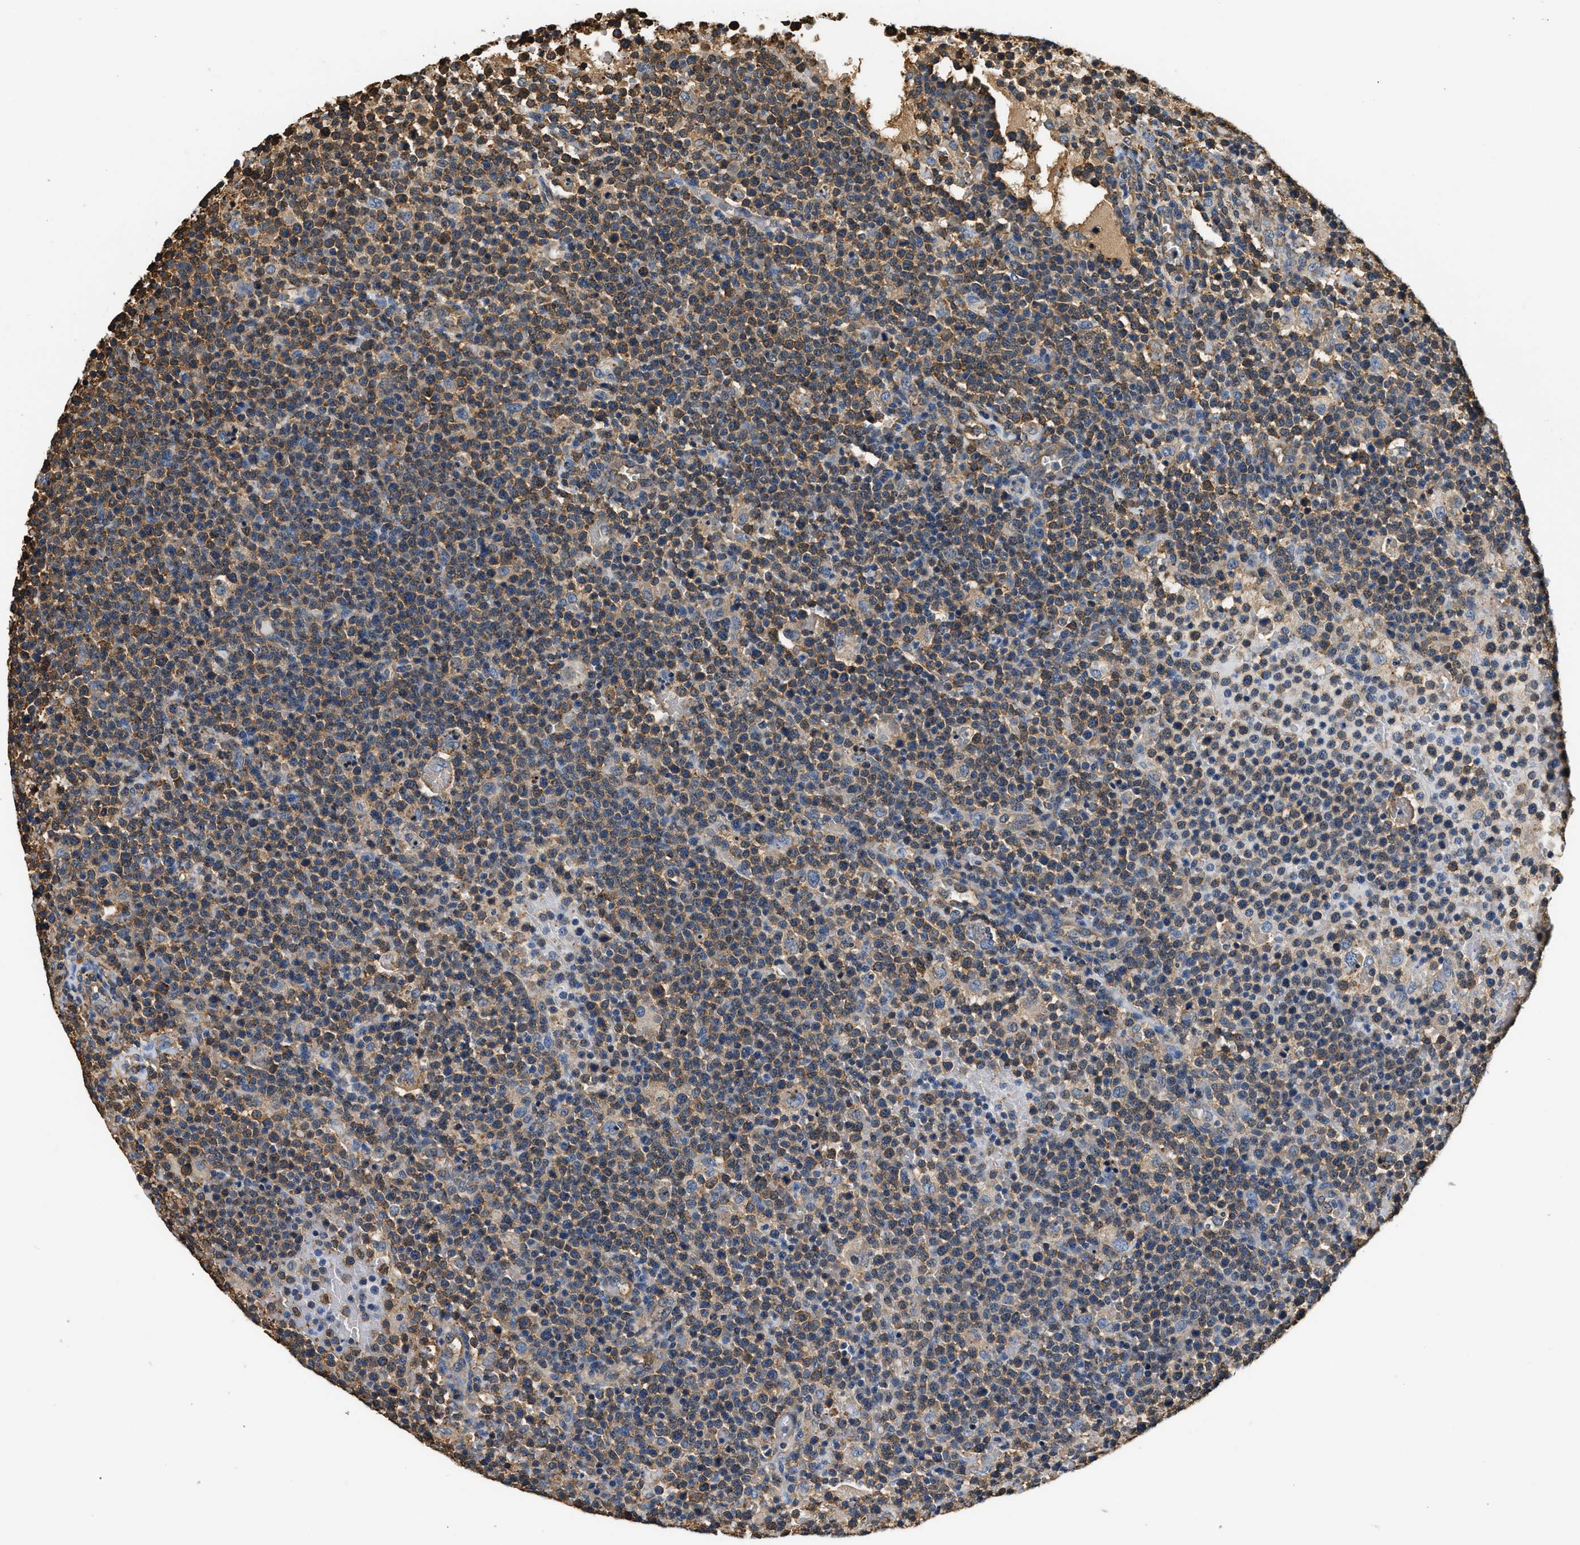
{"staining": {"intensity": "moderate", "quantity": ">75%", "location": "cytoplasmic/membranous"}, "tissue": "lymphoma", "cell_type": "Tumor cells", "image_type": "cancer", "snomed": [{"axis": "morphology", "description": "Malignant lymphoma, non-Hodgkin's type, High grade"}, {"axis": "topography", "description": "Lymph node"}], "caption": "High-magnification brightfield microscopy of lymphoma stained with DAB (brown) and counterstained with hematoxylin (blue). tumor cells exhibit moderate cytoplasmic/membranous staining is seen in about>75% of cells.", "gene": "PPP2R1B", "patient": {"sex": "male", "age": 61}}